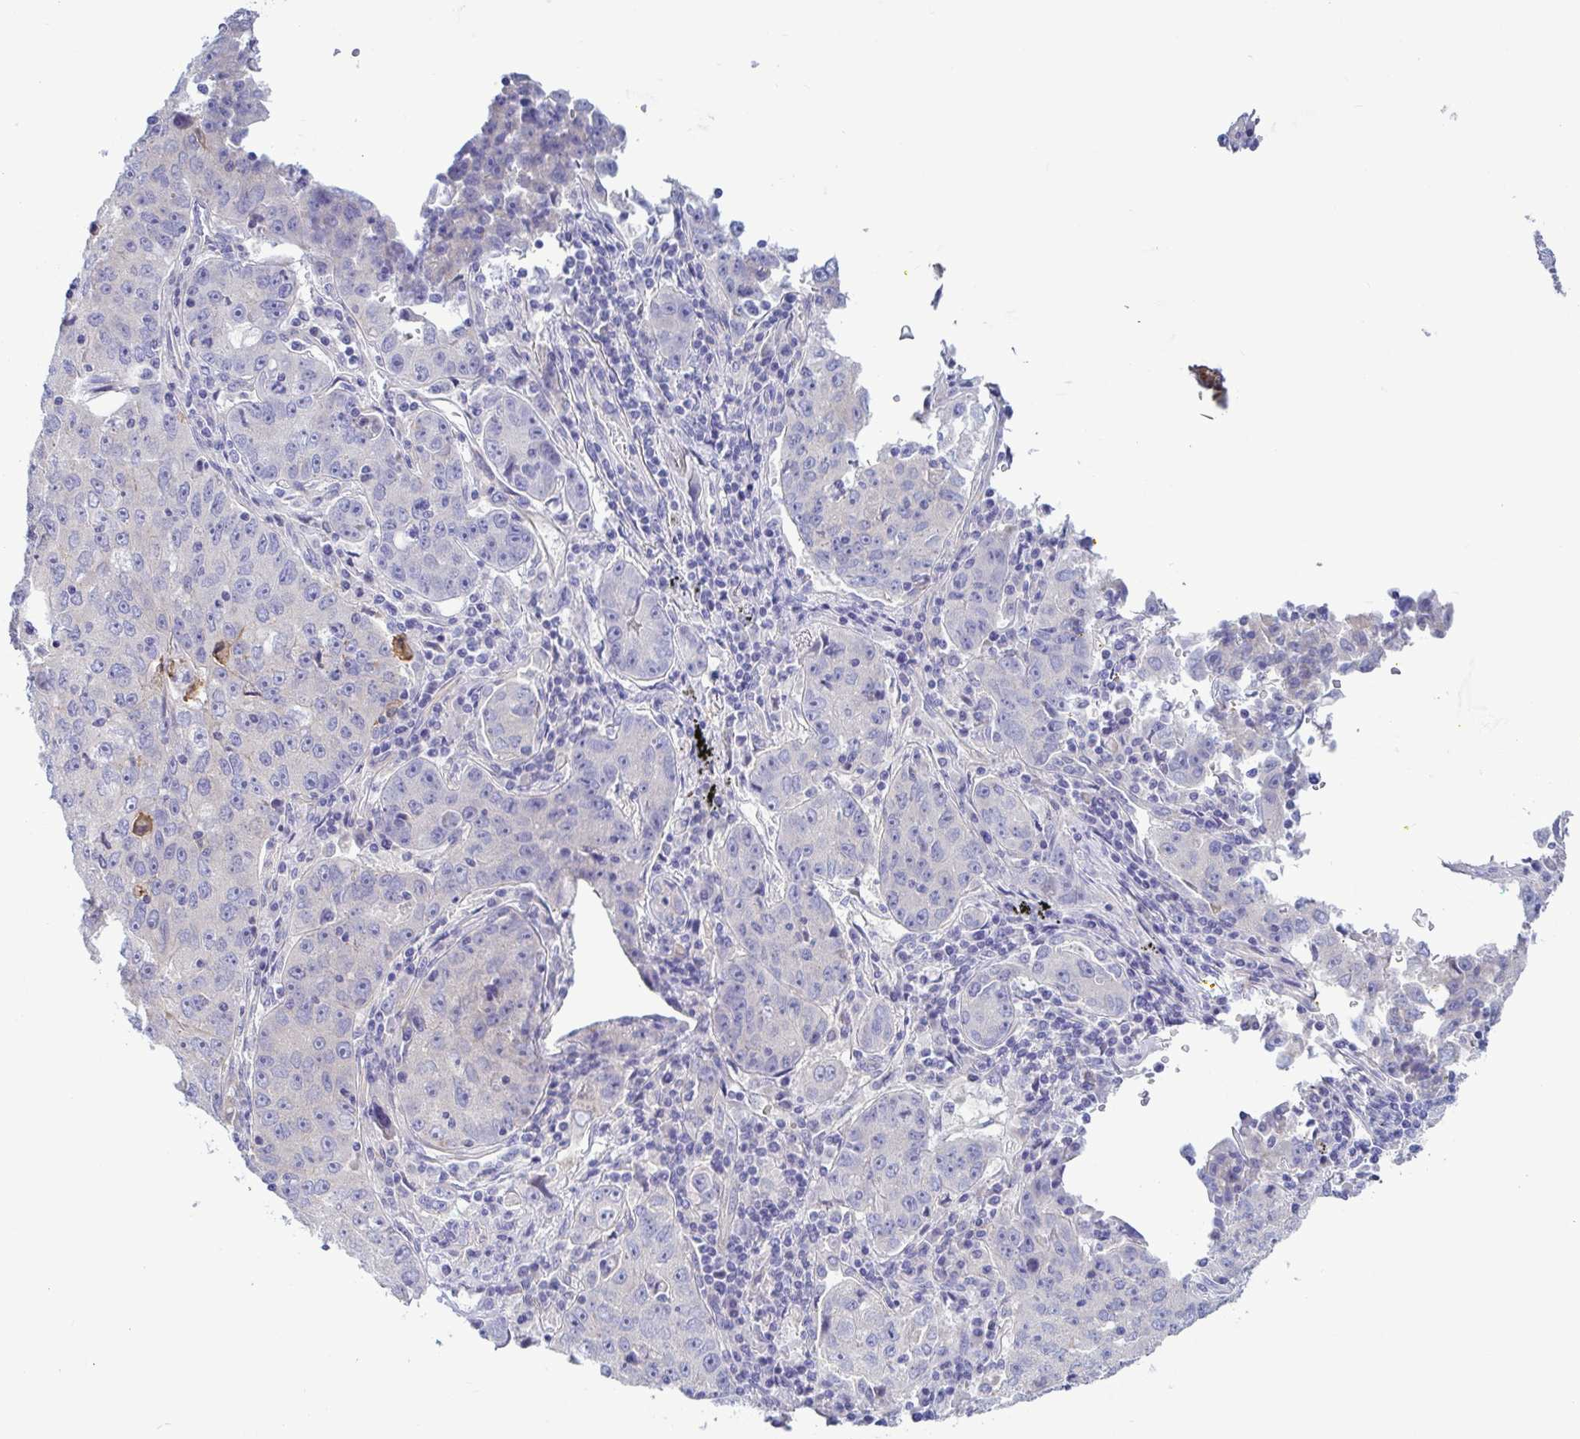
{"staining": {"intensity": "negative", "quantity": "none", "location": "none"}, "tissue": "lung cancer", "cell_type": "Tumor cells", "image_type": "cancer", "snomed": [{"axis": "morphology", "description": "Normal morphology"}, {"axis": "morphology", "description": "Adenocarcinoma, NOS"}, {"axis": "topography", "description": "Lymph node"}, {"axis": "topography", "description": "Lung"}], "caption": "DAB (3,3'-diaminobenzidine) immunohistochemical staining of adenocarcinoma (lung) reveals no significant expression in tumor cells.", "gene": "TNNI2", "patient": {"sex": "female", "age": 57}}